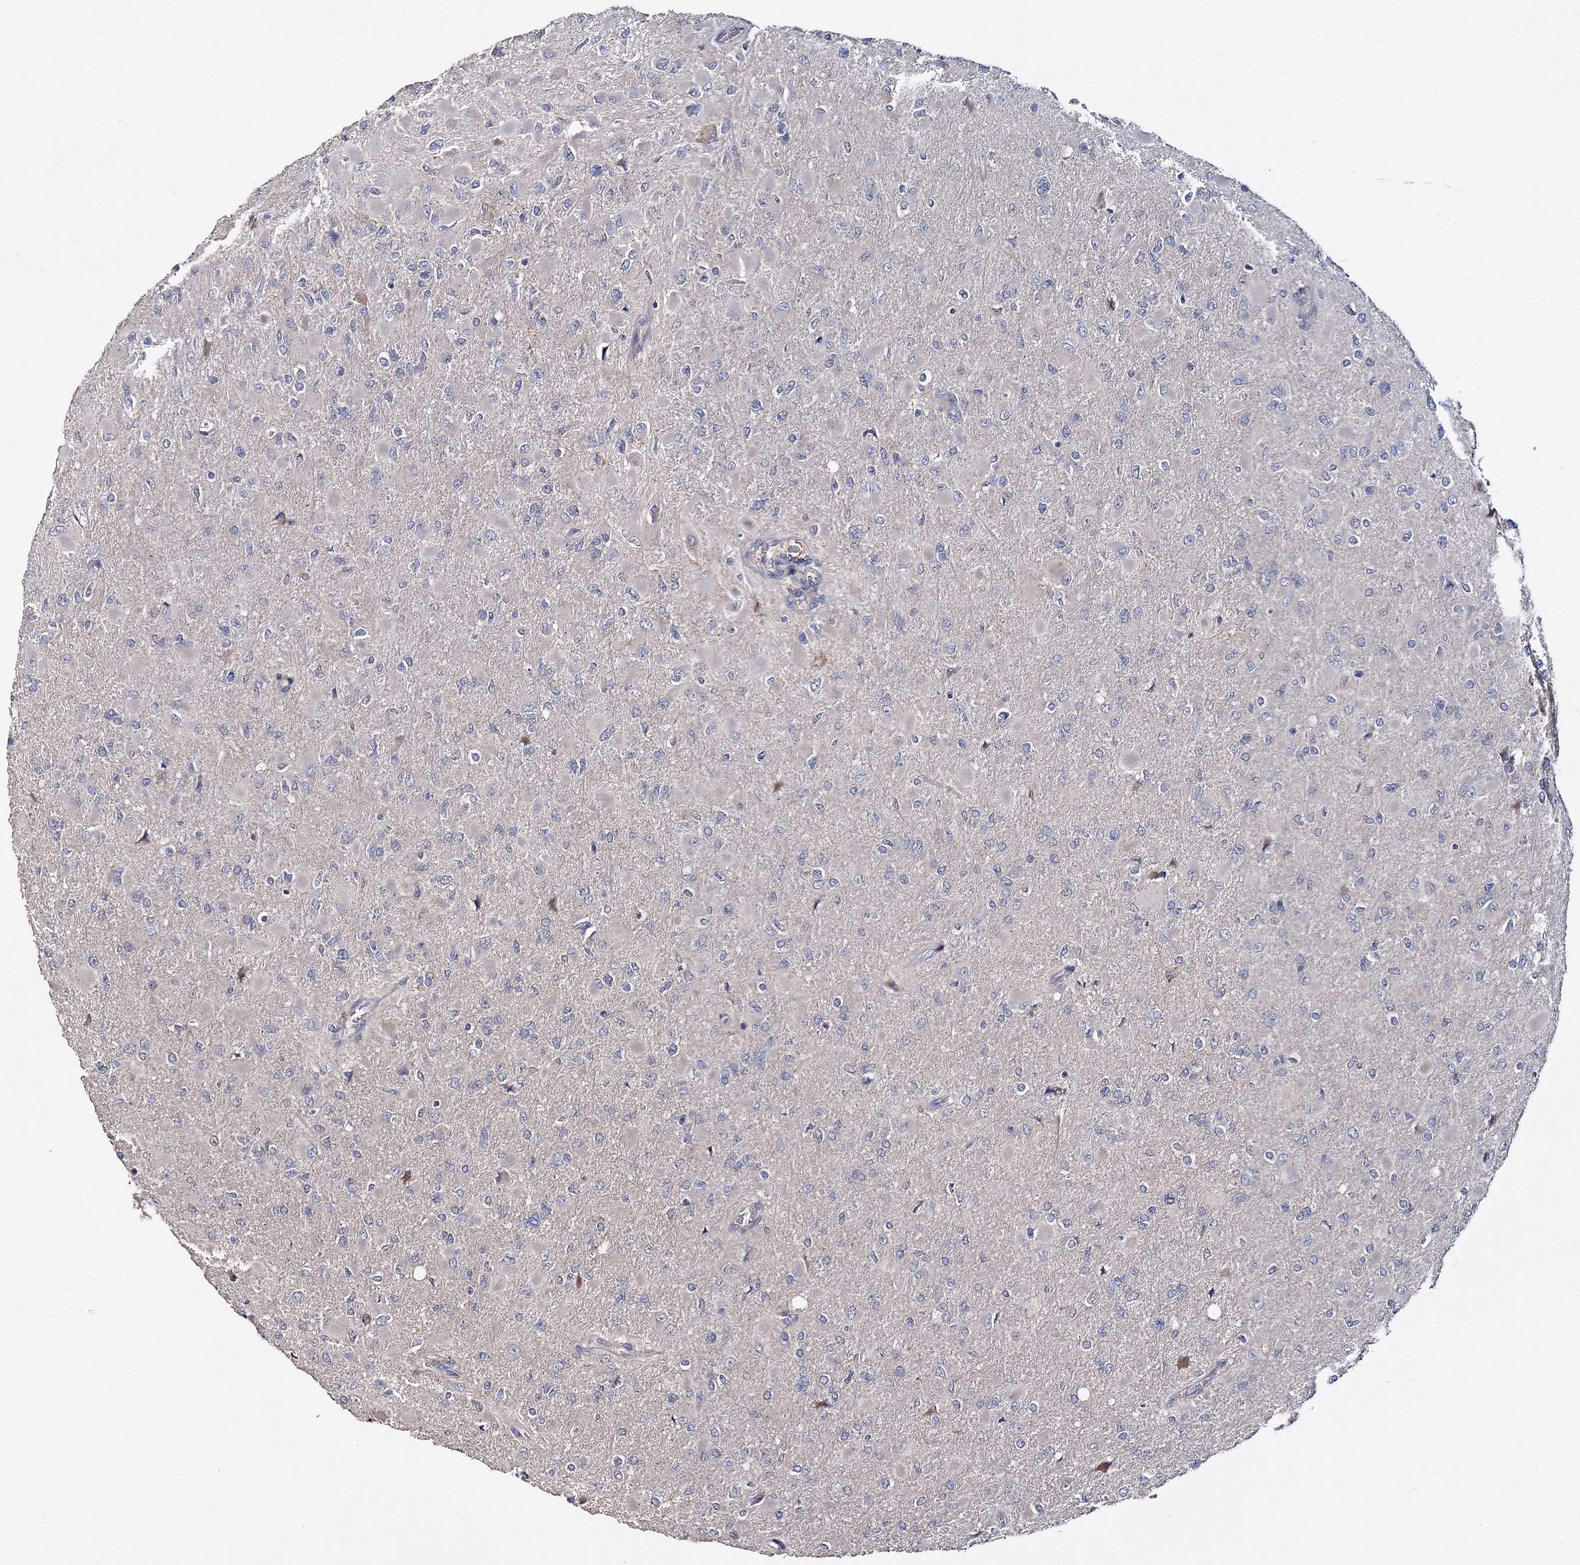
{"staining": {"intensity": "negative", "quantity": "none", "location": "none"}, "tissue": "glioma", "cell_type": "Tumor cells", "image_type": "cancer", "snomed": [{"axis": "morphology", "description": "Glioma, malignant, High grade"}, {"axis": "topography", "description": "Cerebral cortex"}], "caption": "The IHC image has no significant staining in tumor cells of malignant glioma (high-grade) tissue.", "gene": "GJB5", "patient": {"sex": "female", "age": 36}}